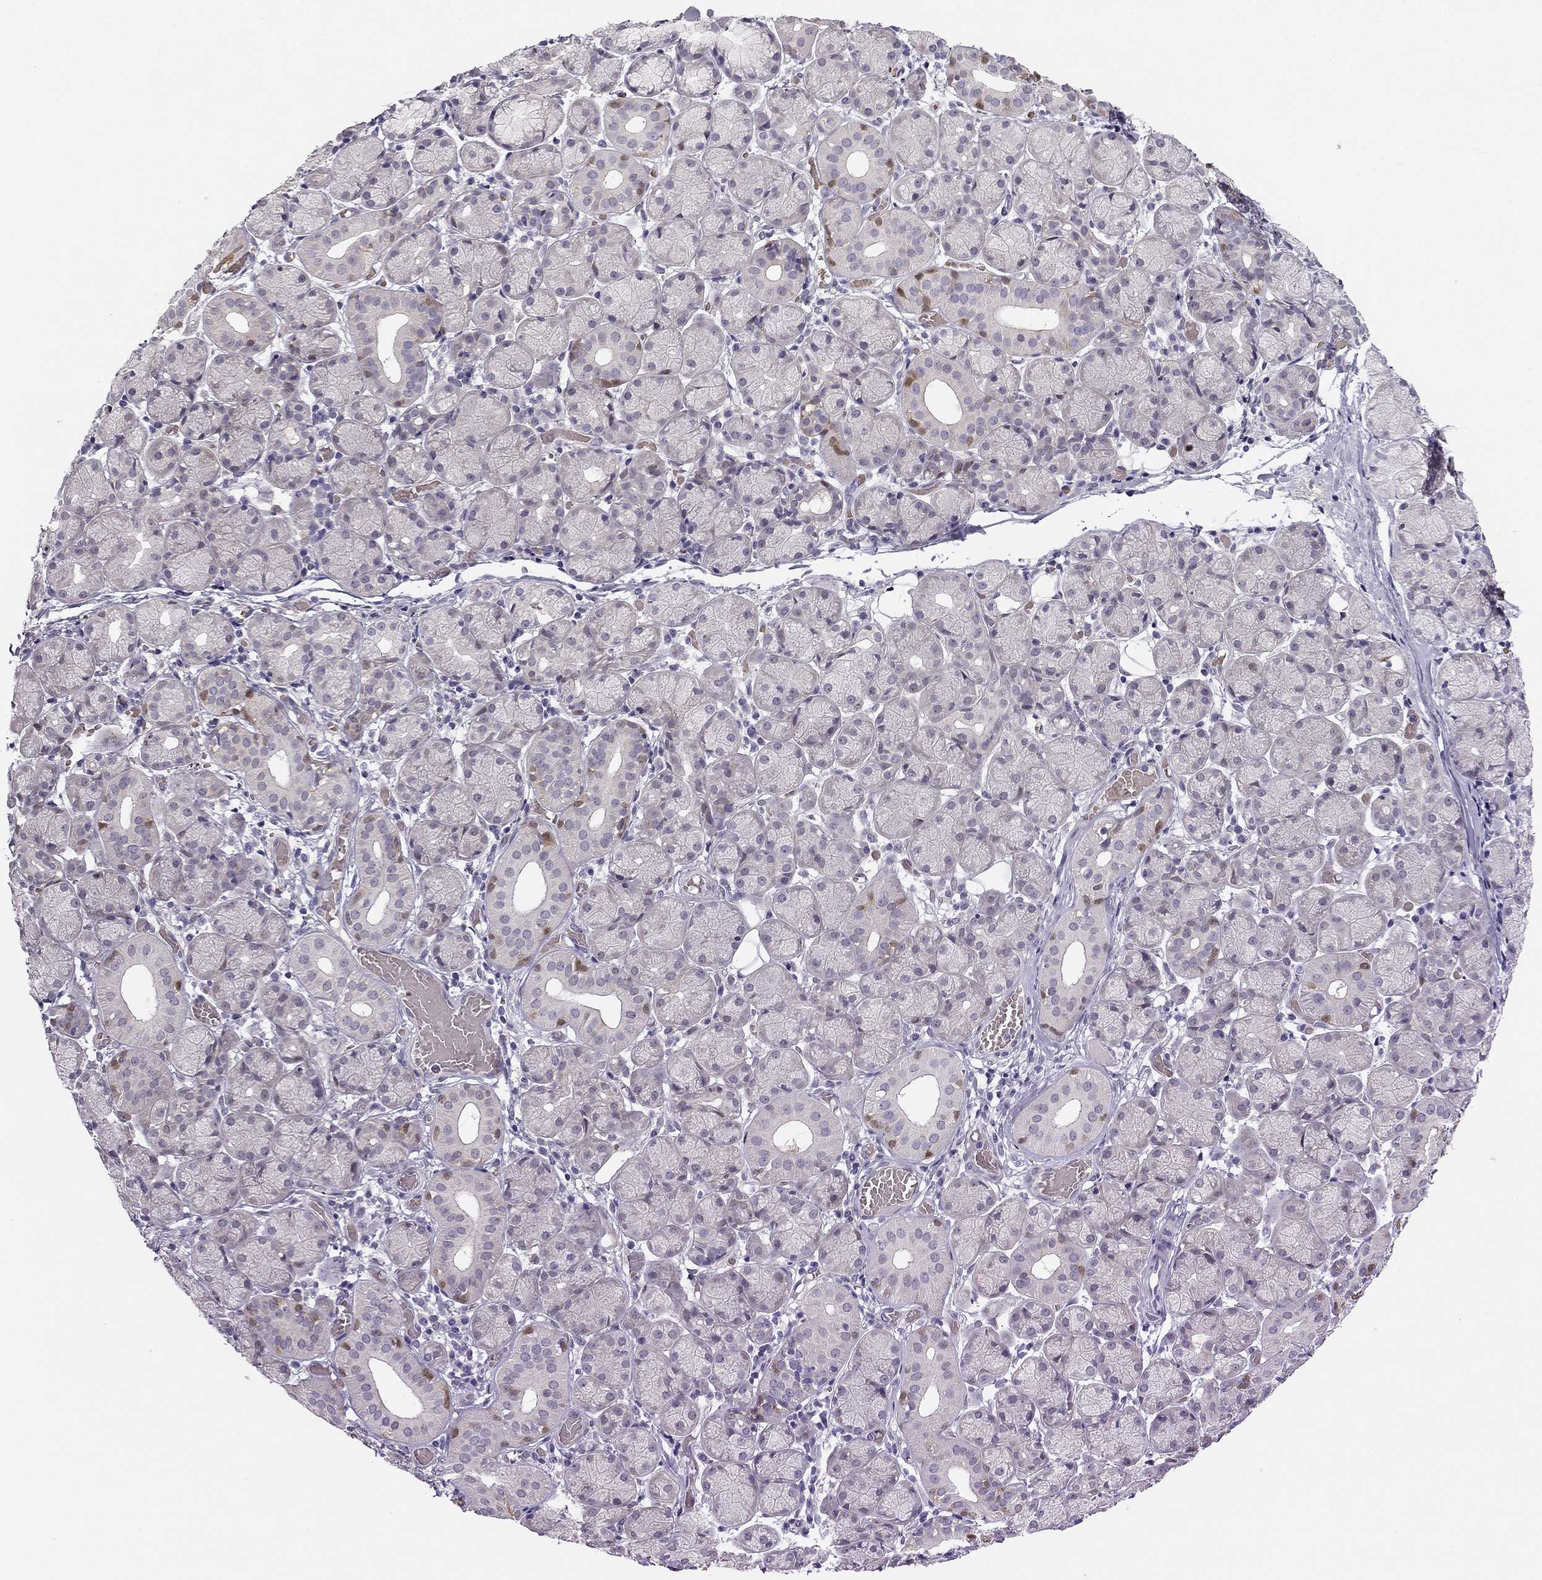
{"staining": {"intensity": "moderate", "quantity": "<25%", "location": "nuclear"}, "tissue": "salivary gland", "cell_type": "Glandular cells", "image_type": "normal", "snomed": [{"axis": "morphology", "description": "Normal tissue, NOS"}, {"axis": "topography", "description": "Salivary gland"}, {"axis": "topography", "description": "Peripheral nerve tissue"}], "caption": "Human salivary gland stained for a protein (brown) displays moderate nuclear positive expression in approximately <25% of glandular cells.", "gene": "RSPH14", "patient": {"sex": "female", "age": 24}}